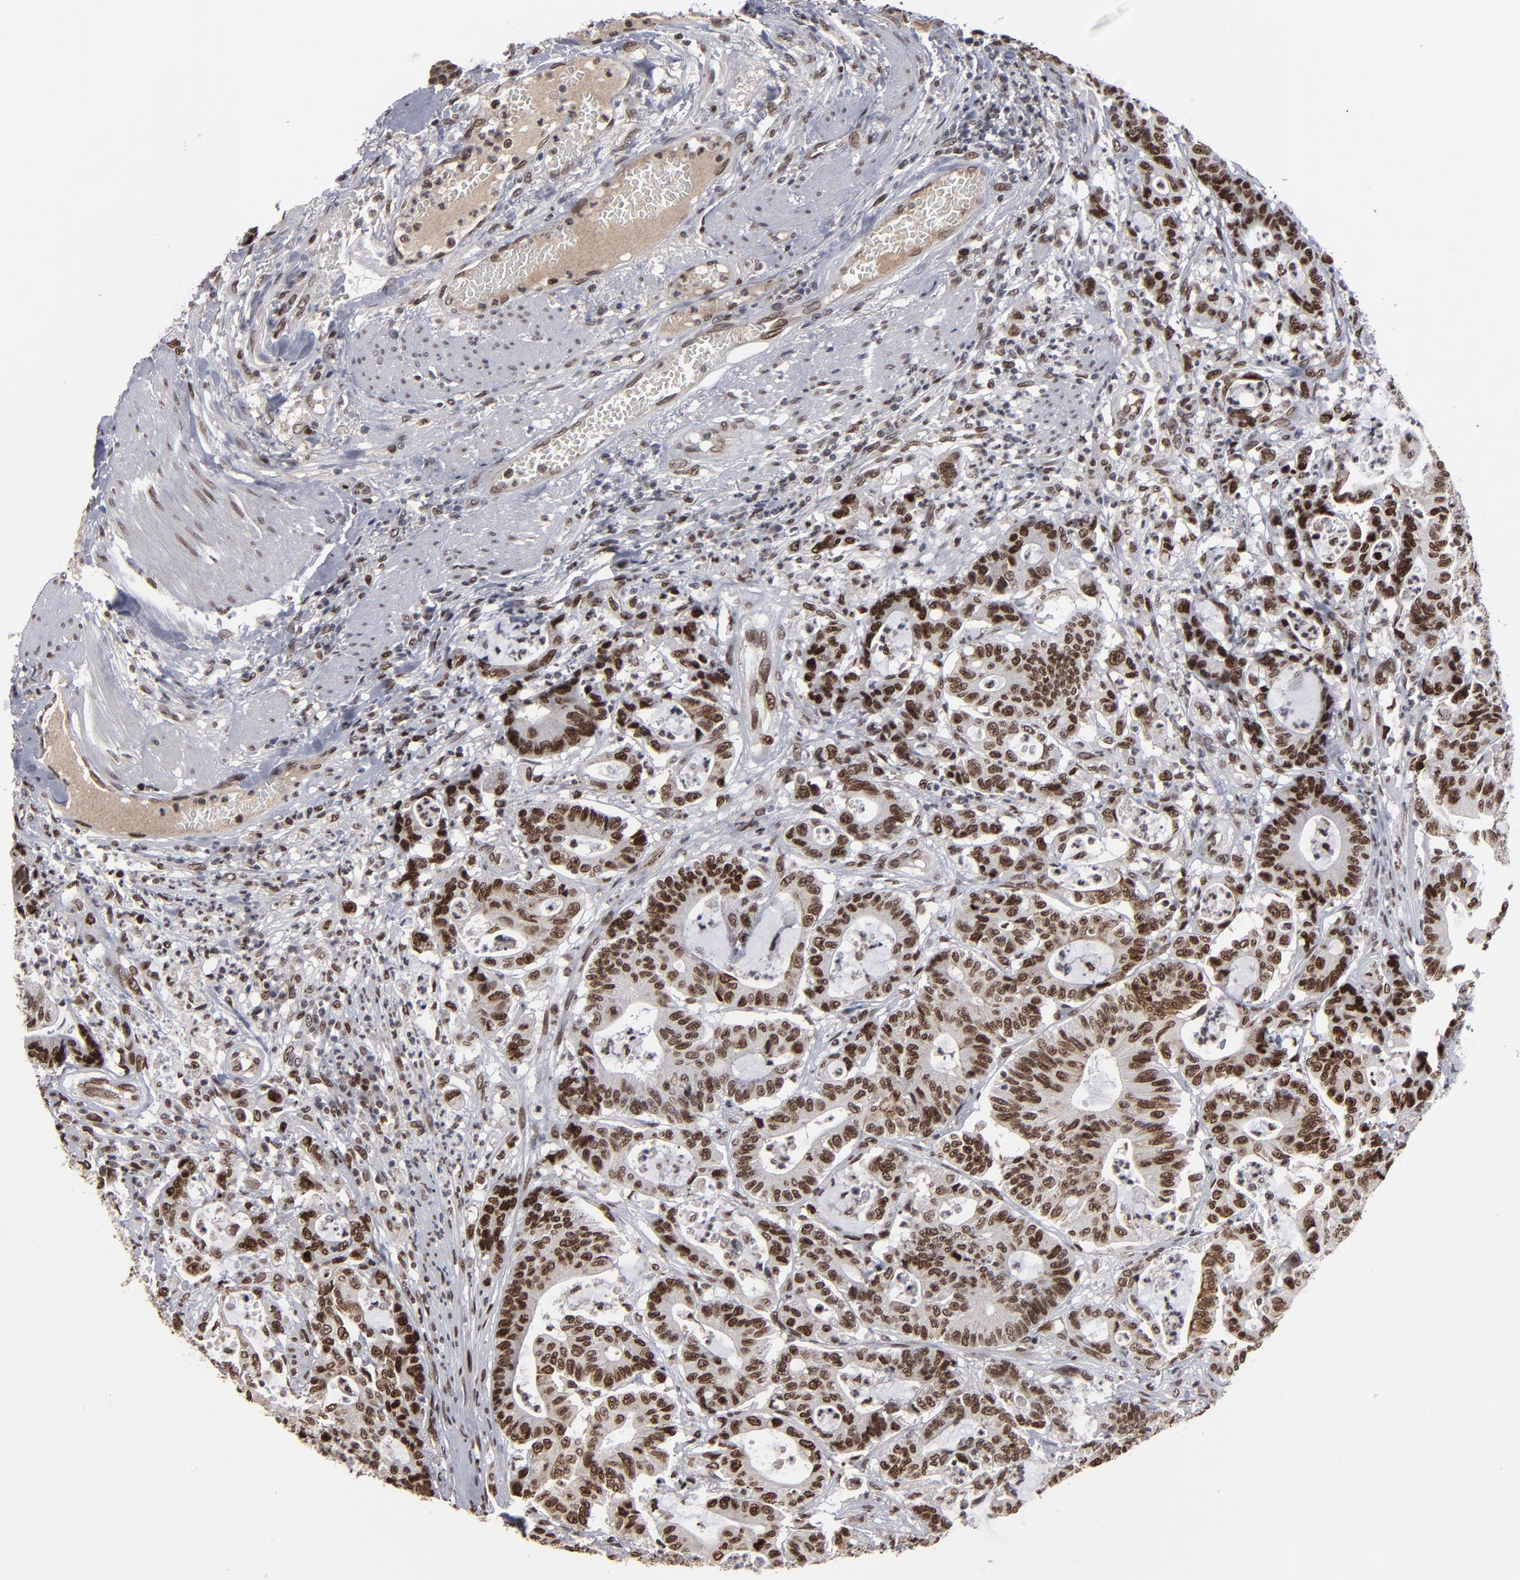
{"staining": {"intensity": "moderate", "quantity": ">75%", "location": "nuclear"}, "tissue": "colorectal cancer", "cell_type": "Tumor cells", "image_type": "cancer", "snomed": [{"axis": "morphology", "description": "Adenocarcinoma, NOS"}, {"axis": "topography", "description": "Colon"}], "caption": "Human colorectal cancer stained with a protein marker exhibits moderate staining in tumor cells.", "gene": "BAZ1A", "patient": {"sex": "female", "age": 84}}